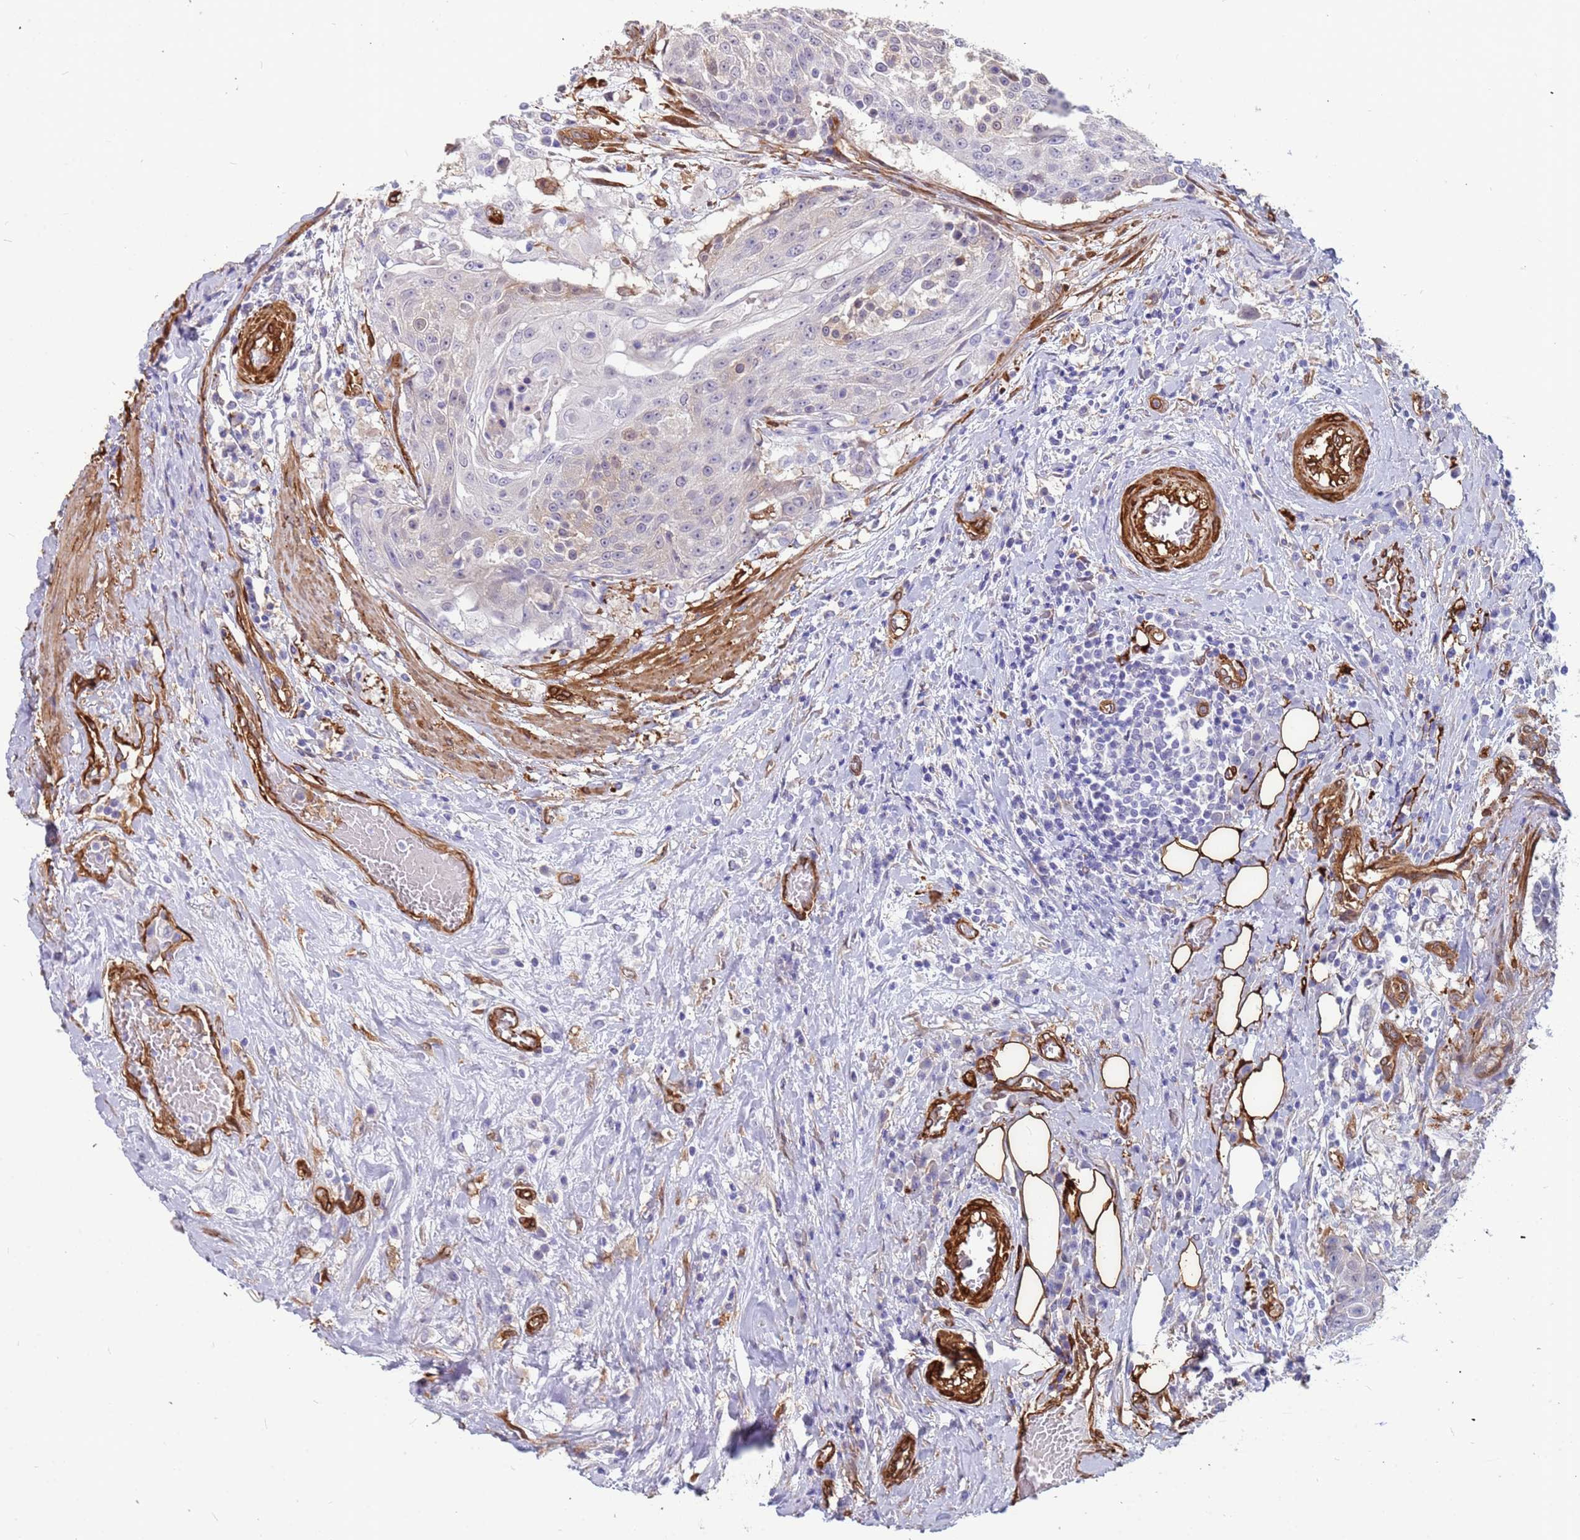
{"staining": {"intensity": "negative", "quantity": "none", "location": "none"}, "tissue": "urothelial cancer", "cell_type": "Tumor cells", "image_type": "cancer", "snomed": [{"axis": "morphology", "description": "Urothelial carcinoma, High grade"}, {"axis": "topography", "description": "Urinary bladder"}], "caption": "Histopathology image shows no protein positivity in tumor cells of high-grade urothelial carcinoma tissue. (Immunohistochemistry, brightfield microscopy, high magnification).", "gene": "EHD2", "patient": {"sex": "female", "age": 63}}